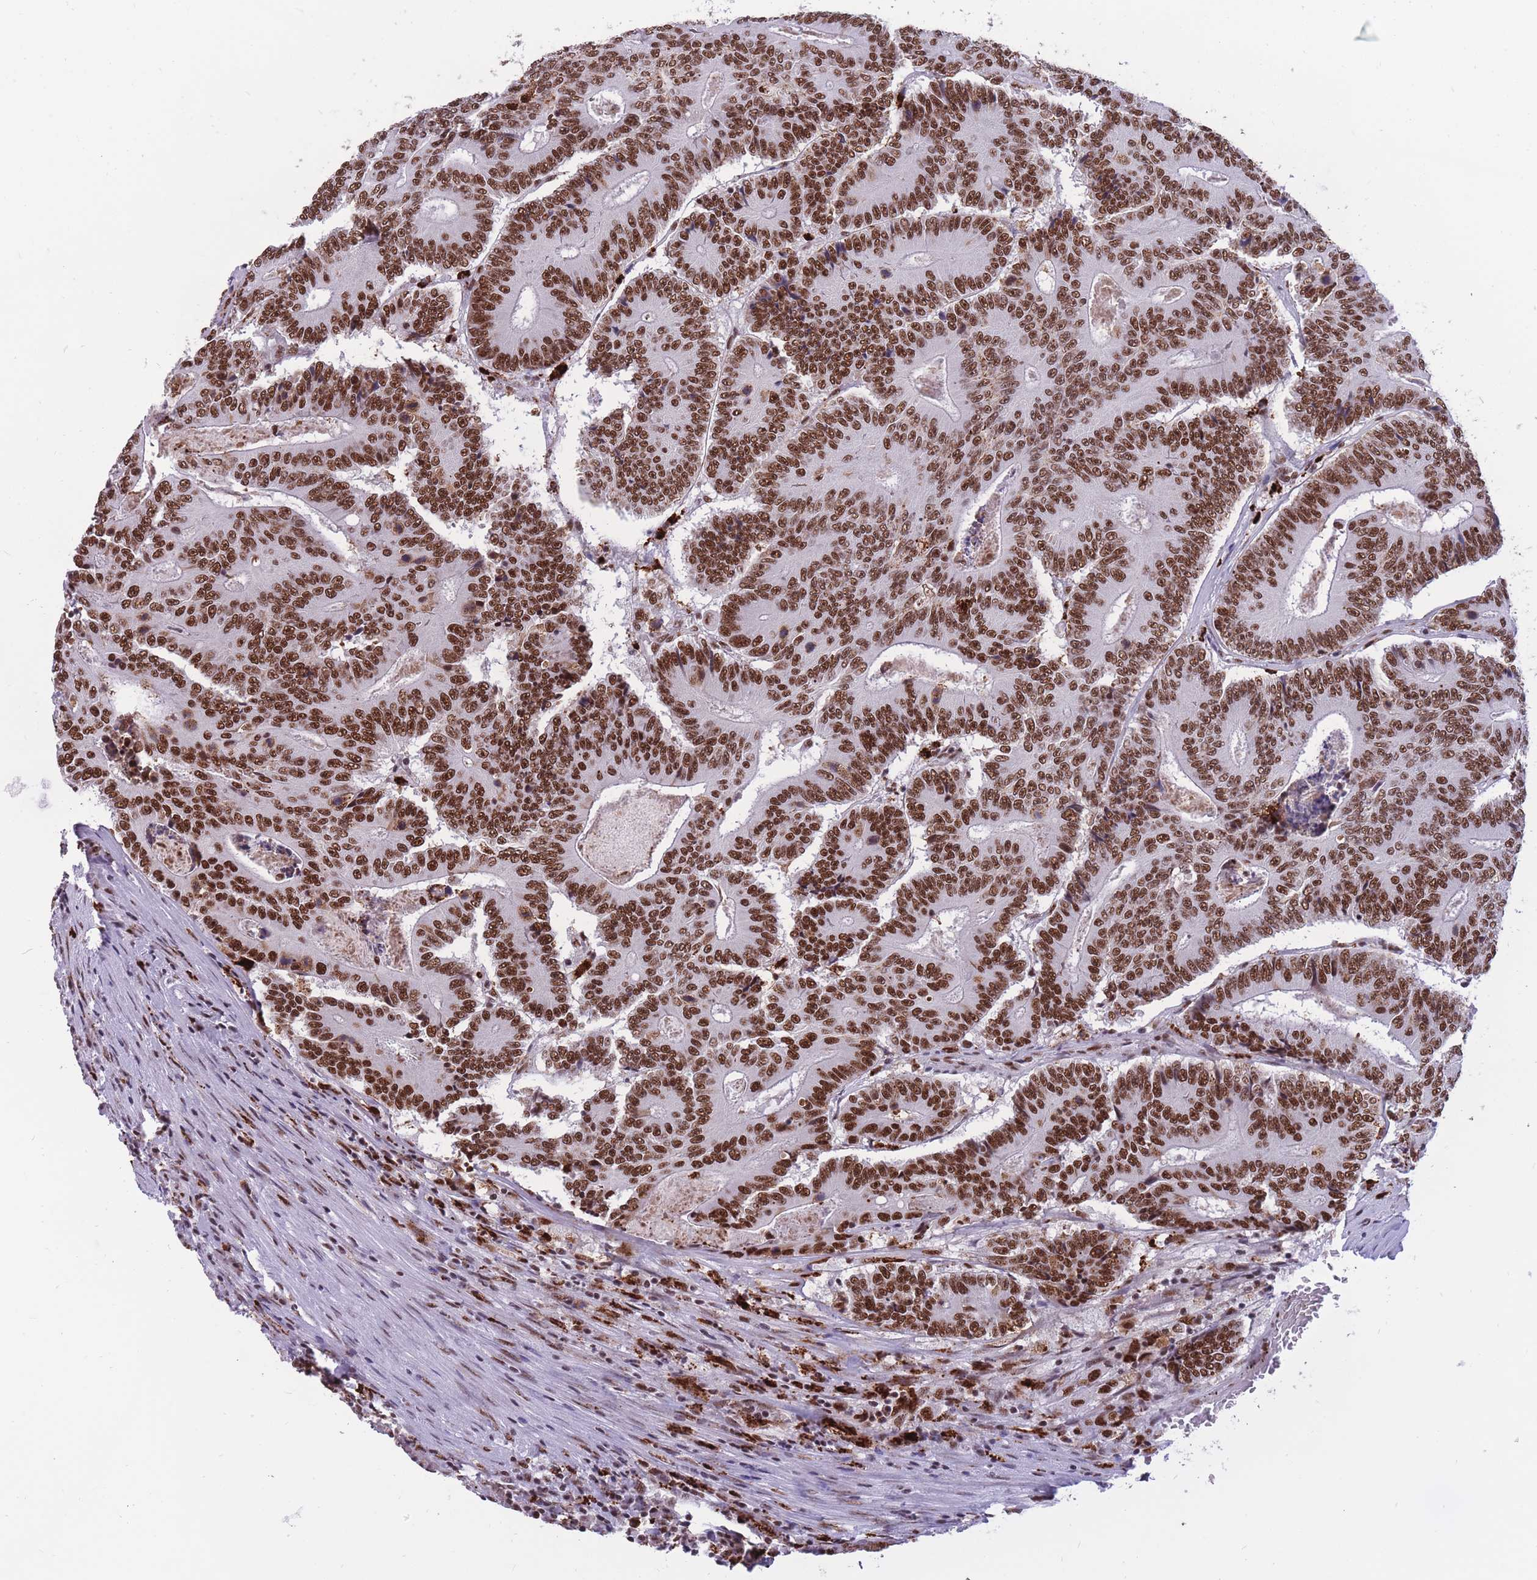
{"staining": {"intensity": "strong", "quantity": ">75%", "location": "nuclear"}, "tissue": "colorectal cancer", "cell_type": "Tumor cells", "image_type": "cancer", "snomed": [{"axis": "morphology", "description": "Adenocarcinoma, NOS"}, {"axis": "topography", "description": "Colon"}], "caption": "Immunohistochemistry (IHC) (DAB) staining of colorectal adenocarcinoma displays strong nuclear protein positivity in approximately >75% of tumor cells.", "gene": "PRPF19", "patient": {"sex": "male", "age": 83}}